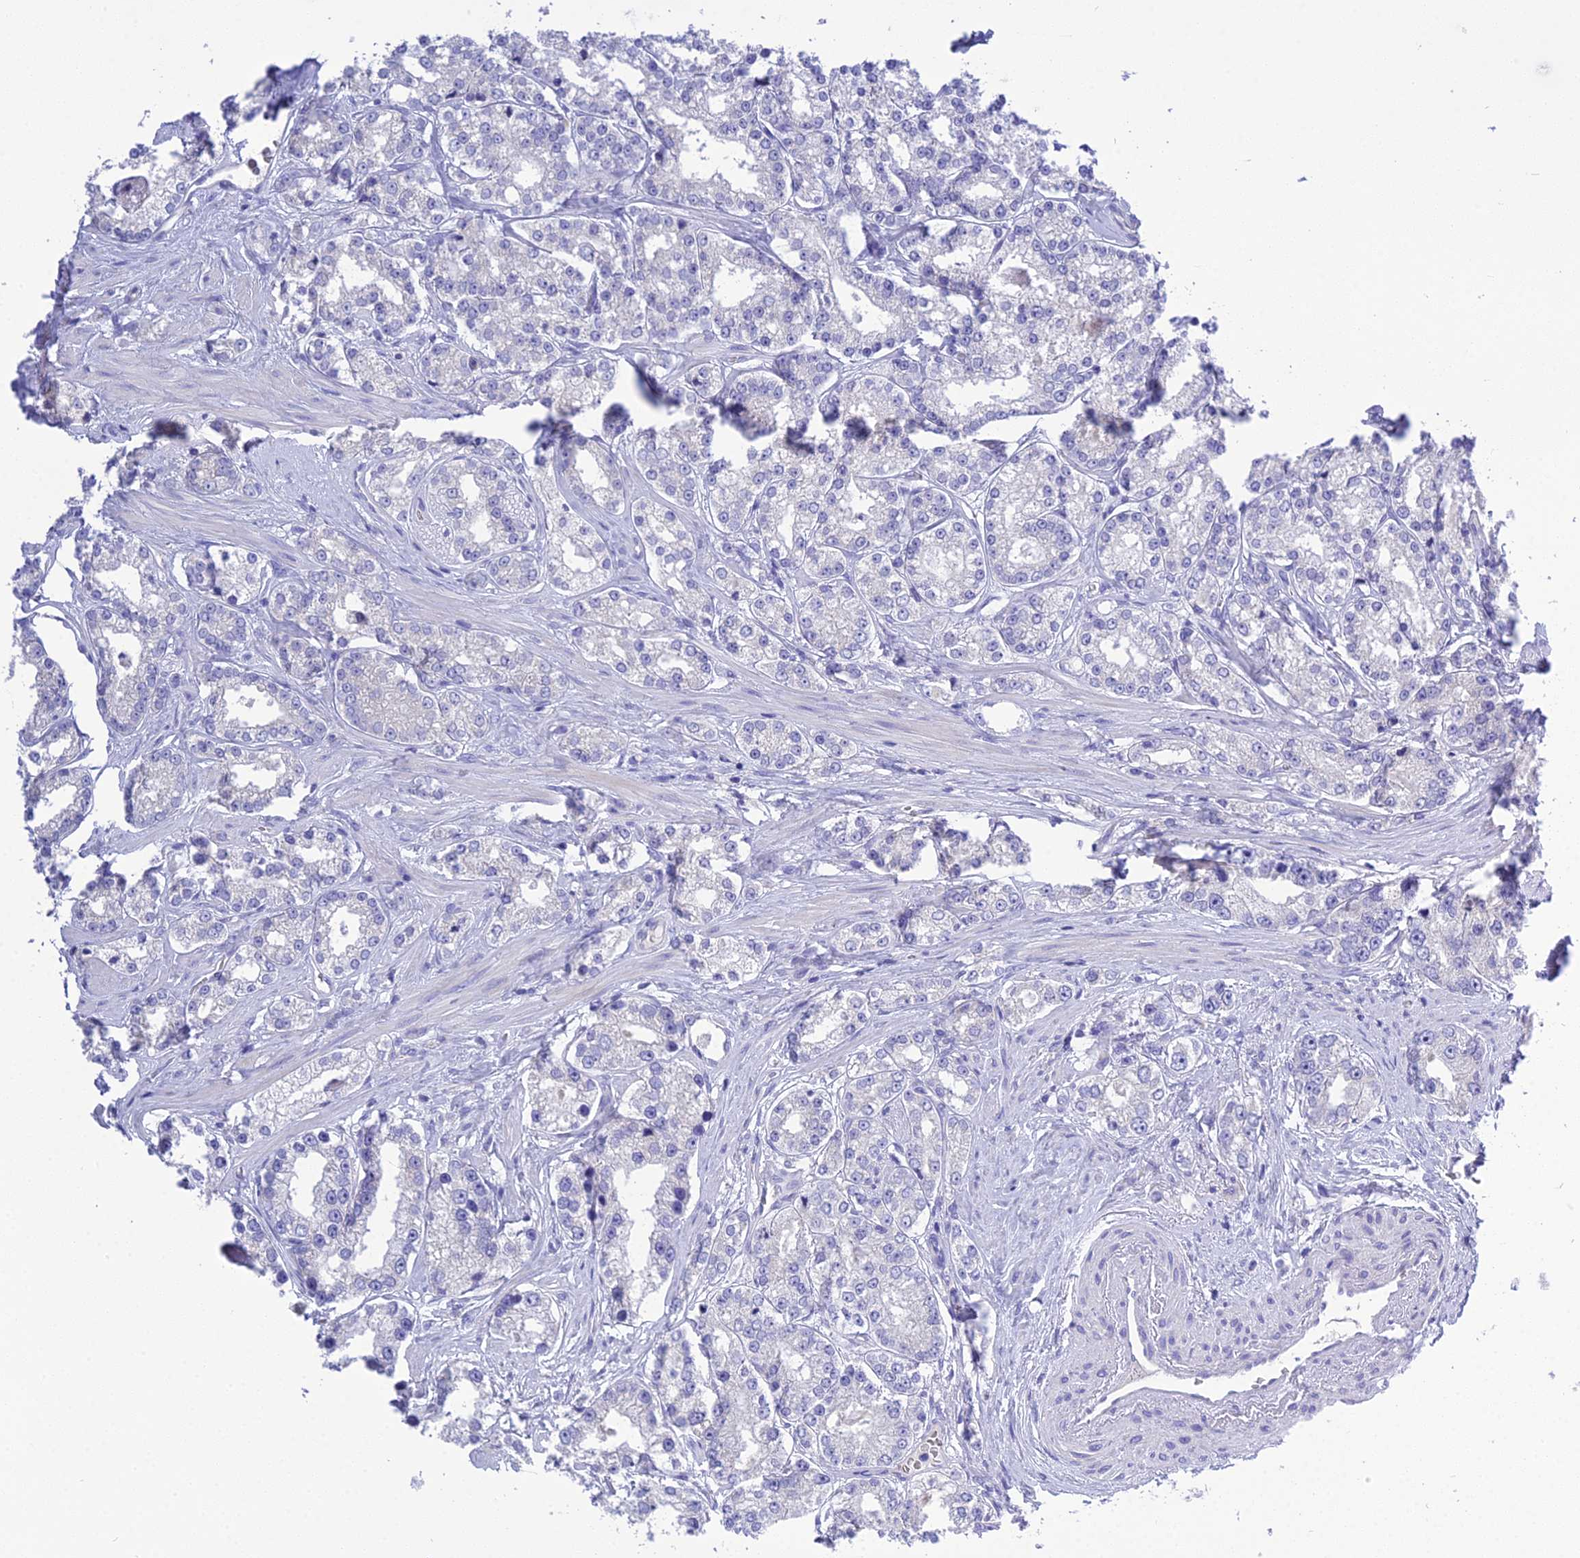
{"staining": {"intensity": "negative", "quantity": "none", "location": "none"}, "tissue": "prostate cancer", "cell_type": "Tumor cells", "image_type": "cancer", "snomed": [{"axis": "morphology", "description": "Normal tissue, NOS"}, {"axis": "morphology", "description": "Adenocarcinoma, High grade"}, {"axis": "topography", "description": "Prostate"}], "caption": "Image shows no significant protein expression in tumor cells of prostate cancer.", "gene": "KIAA0408", "patient": {"sex": "male", "age": 83}}